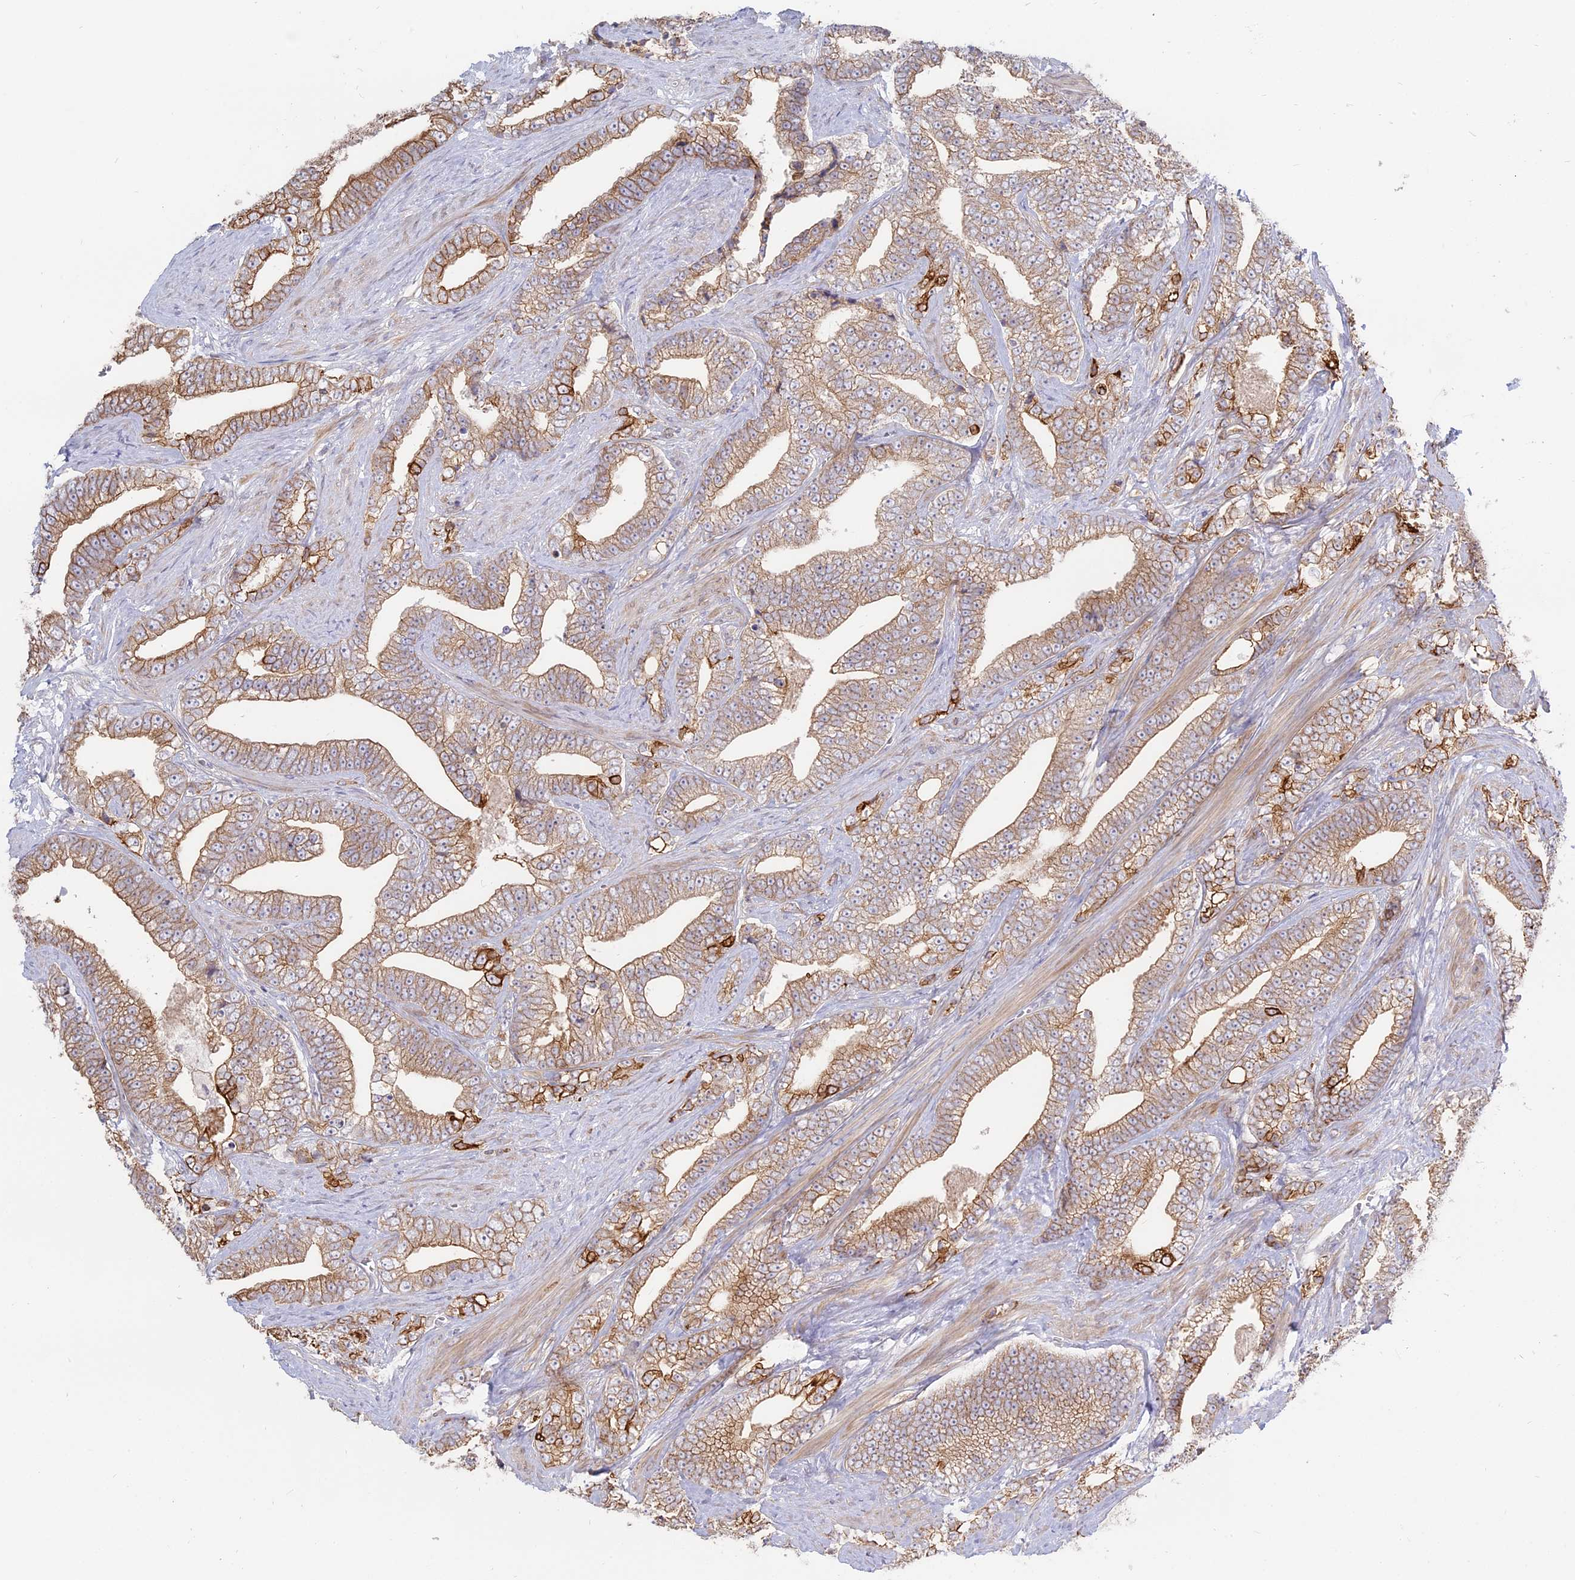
{"staining": {"intensity": "strong", "quantity": "25%-75%", "location": "cytoplasmic/membranous"}, "tissue": "prostate cancer", "cell_type": "Tumor cells", "image_type": "cancer", "snomed": [{"axis": "morphology", "description": "Adenocarcinoma, High grade"}, {"axis": "topography", "description": "Prostate and seminal vesicle, NOS"}], "caption": "Immunohistochemical staining of human prostate cancer (high-grade adenocarcinoma) exhibits high levels of strong cytoplasmic/membranous positivity in about 25%-75% of tumor cells.", "gene": "MYO5B", "patient": {"sex": "male", "age": 67}}